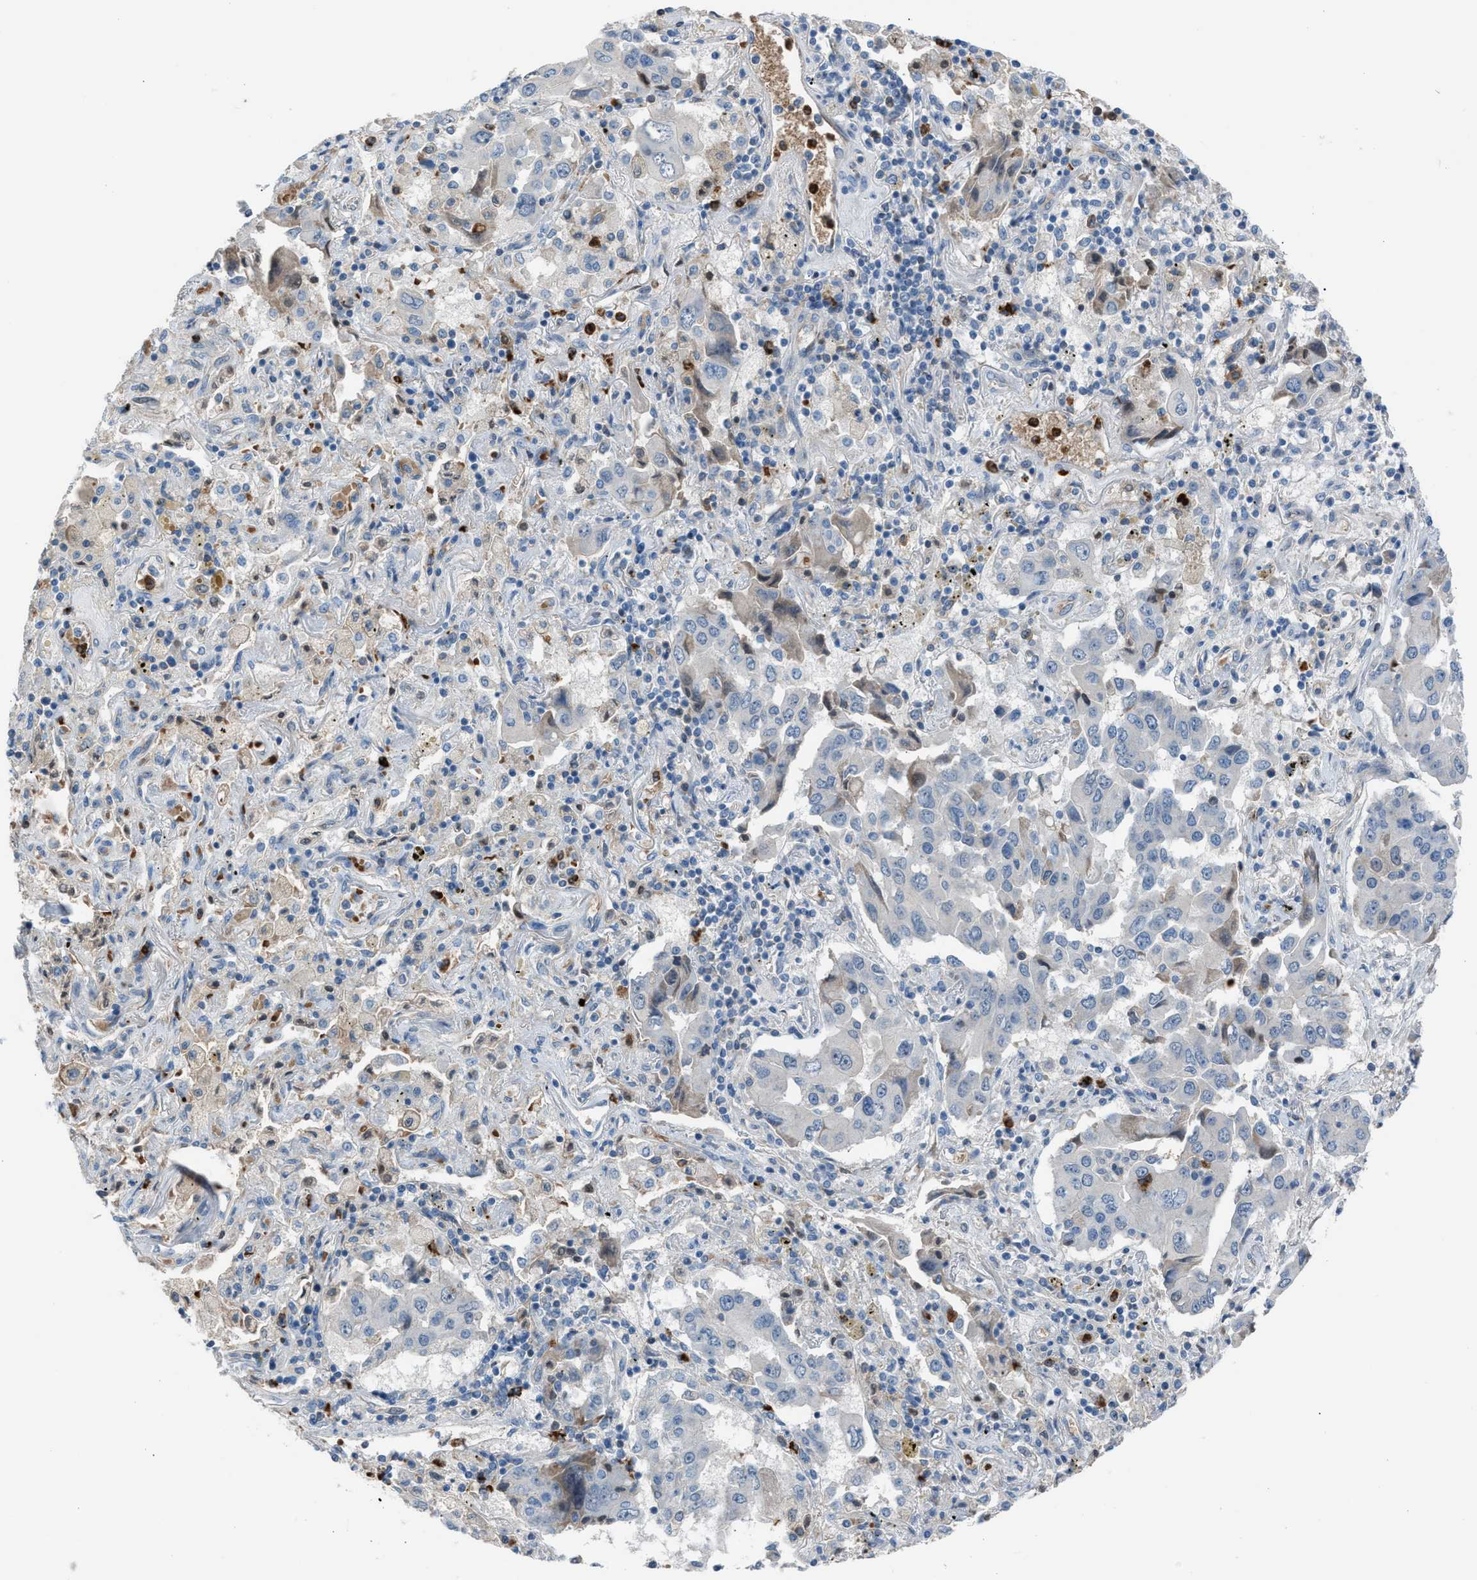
{"staining": {"intensity": "negative", "quantity": "none", "location": "none"}, "tissue": "lung cancer", "cell_type": "Tumor cells", "image_type": "cancer", "snomed": [{"axis": "morphology", "description": "Adenocarcinoma, NOS"}, {"axis": "topography", "description": "Lung"}], "caption": "Immunohistochemical staining of lung cancer reveals no significant positivity in tumor cells. The staining is performed using DAB (3,3'-diaminobenzidine) brown chromogen with nuclei counter-stained in using hematoxylin.", "gene": "CFAP77", "patient": {"sex": "female", "age": 65}}